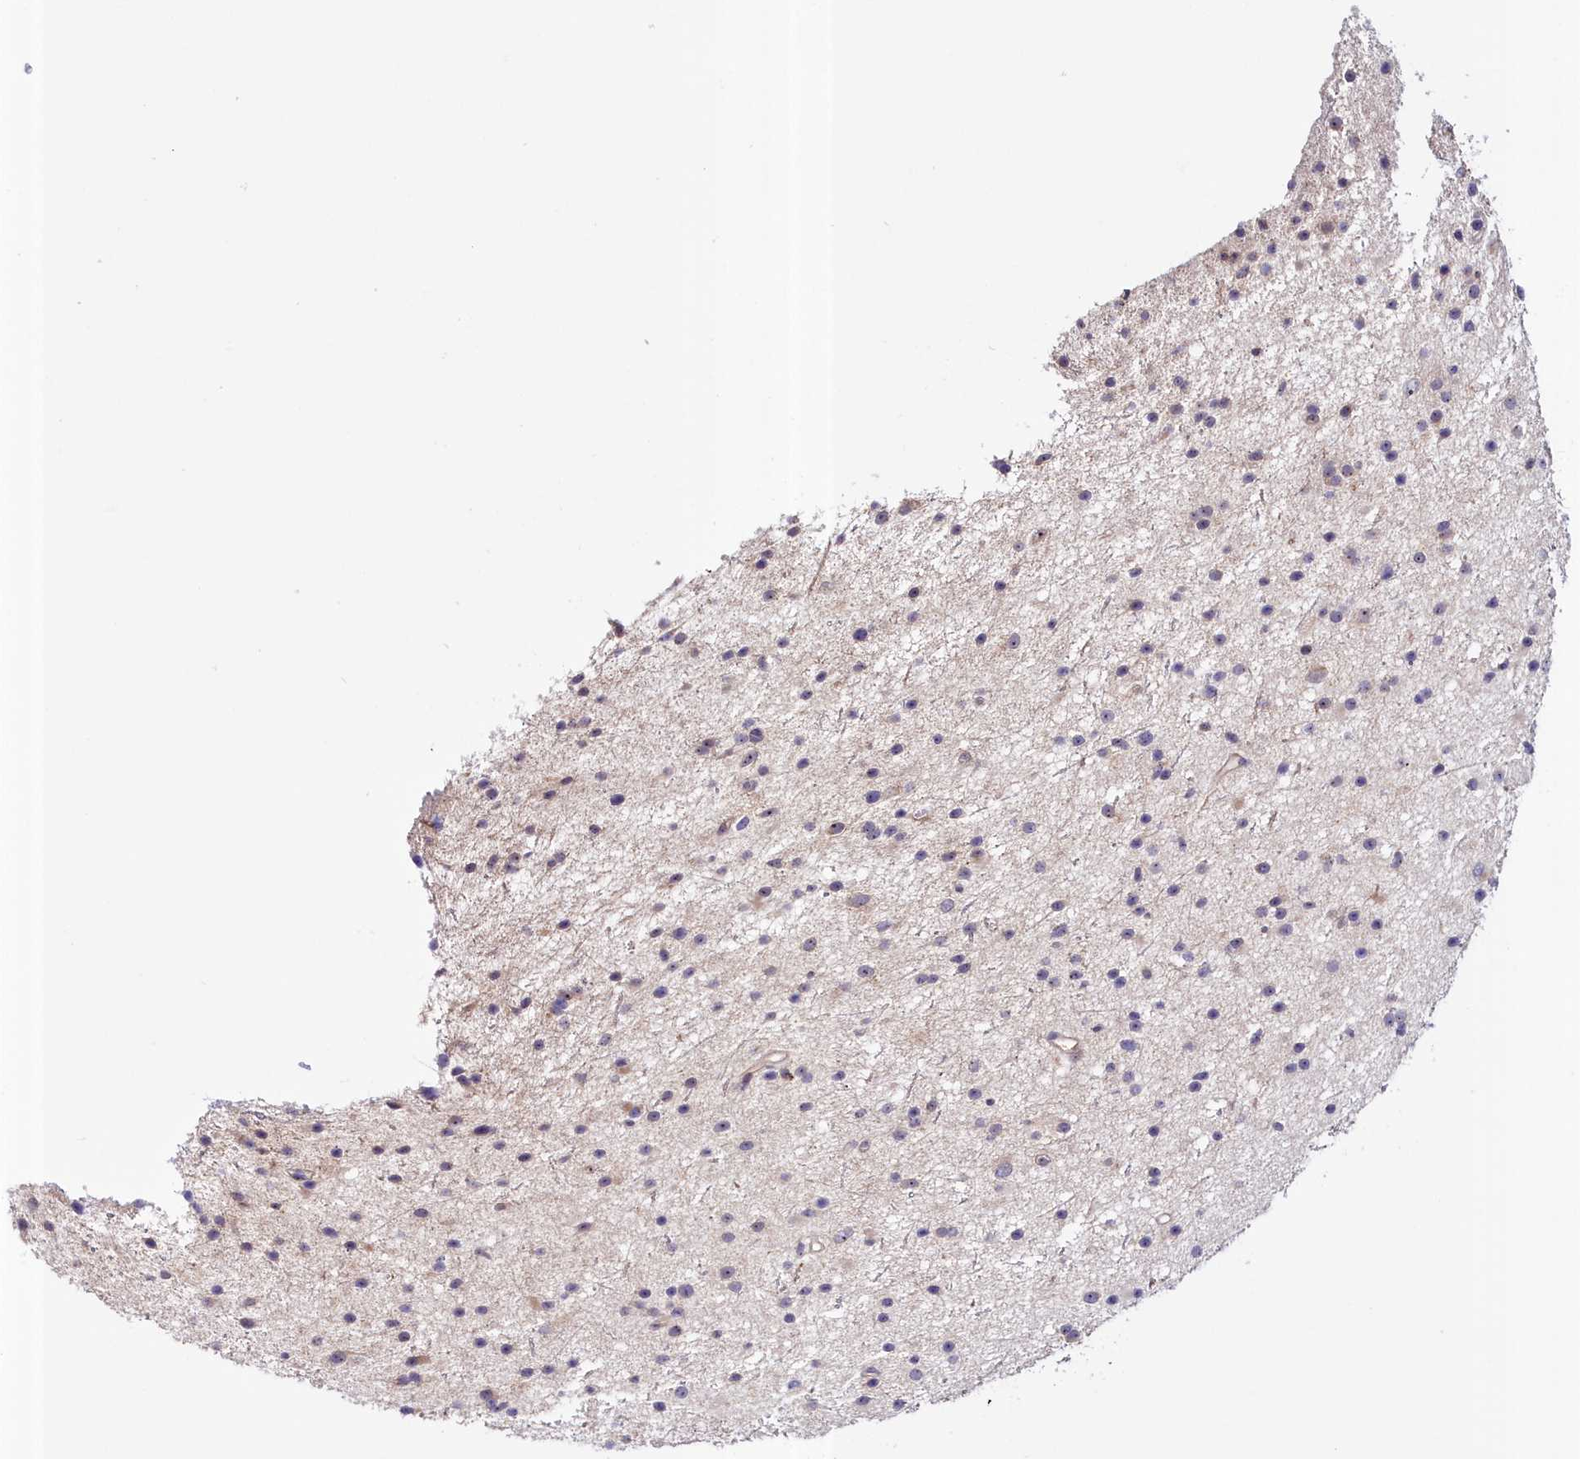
{"staining": {"intensity": "negative", "quantity": "none", "location": "none"}, "tissue": "glioma", "cell_type": "Tumor cells", "image_type": "cancer", "snomed": [{"axis": "morphology", "description": "Glioma, malignant, Low grade"}, {"axis": "topography", "description": "Cerebral cortex"}], "caption": "Immunohistochemistry image of neoplastic tissue: glioma stained with DAB displays no significant protein staining in tumor cells.", "gene": "NEURL4", "patient": {"sex": "female", "age": 39}}